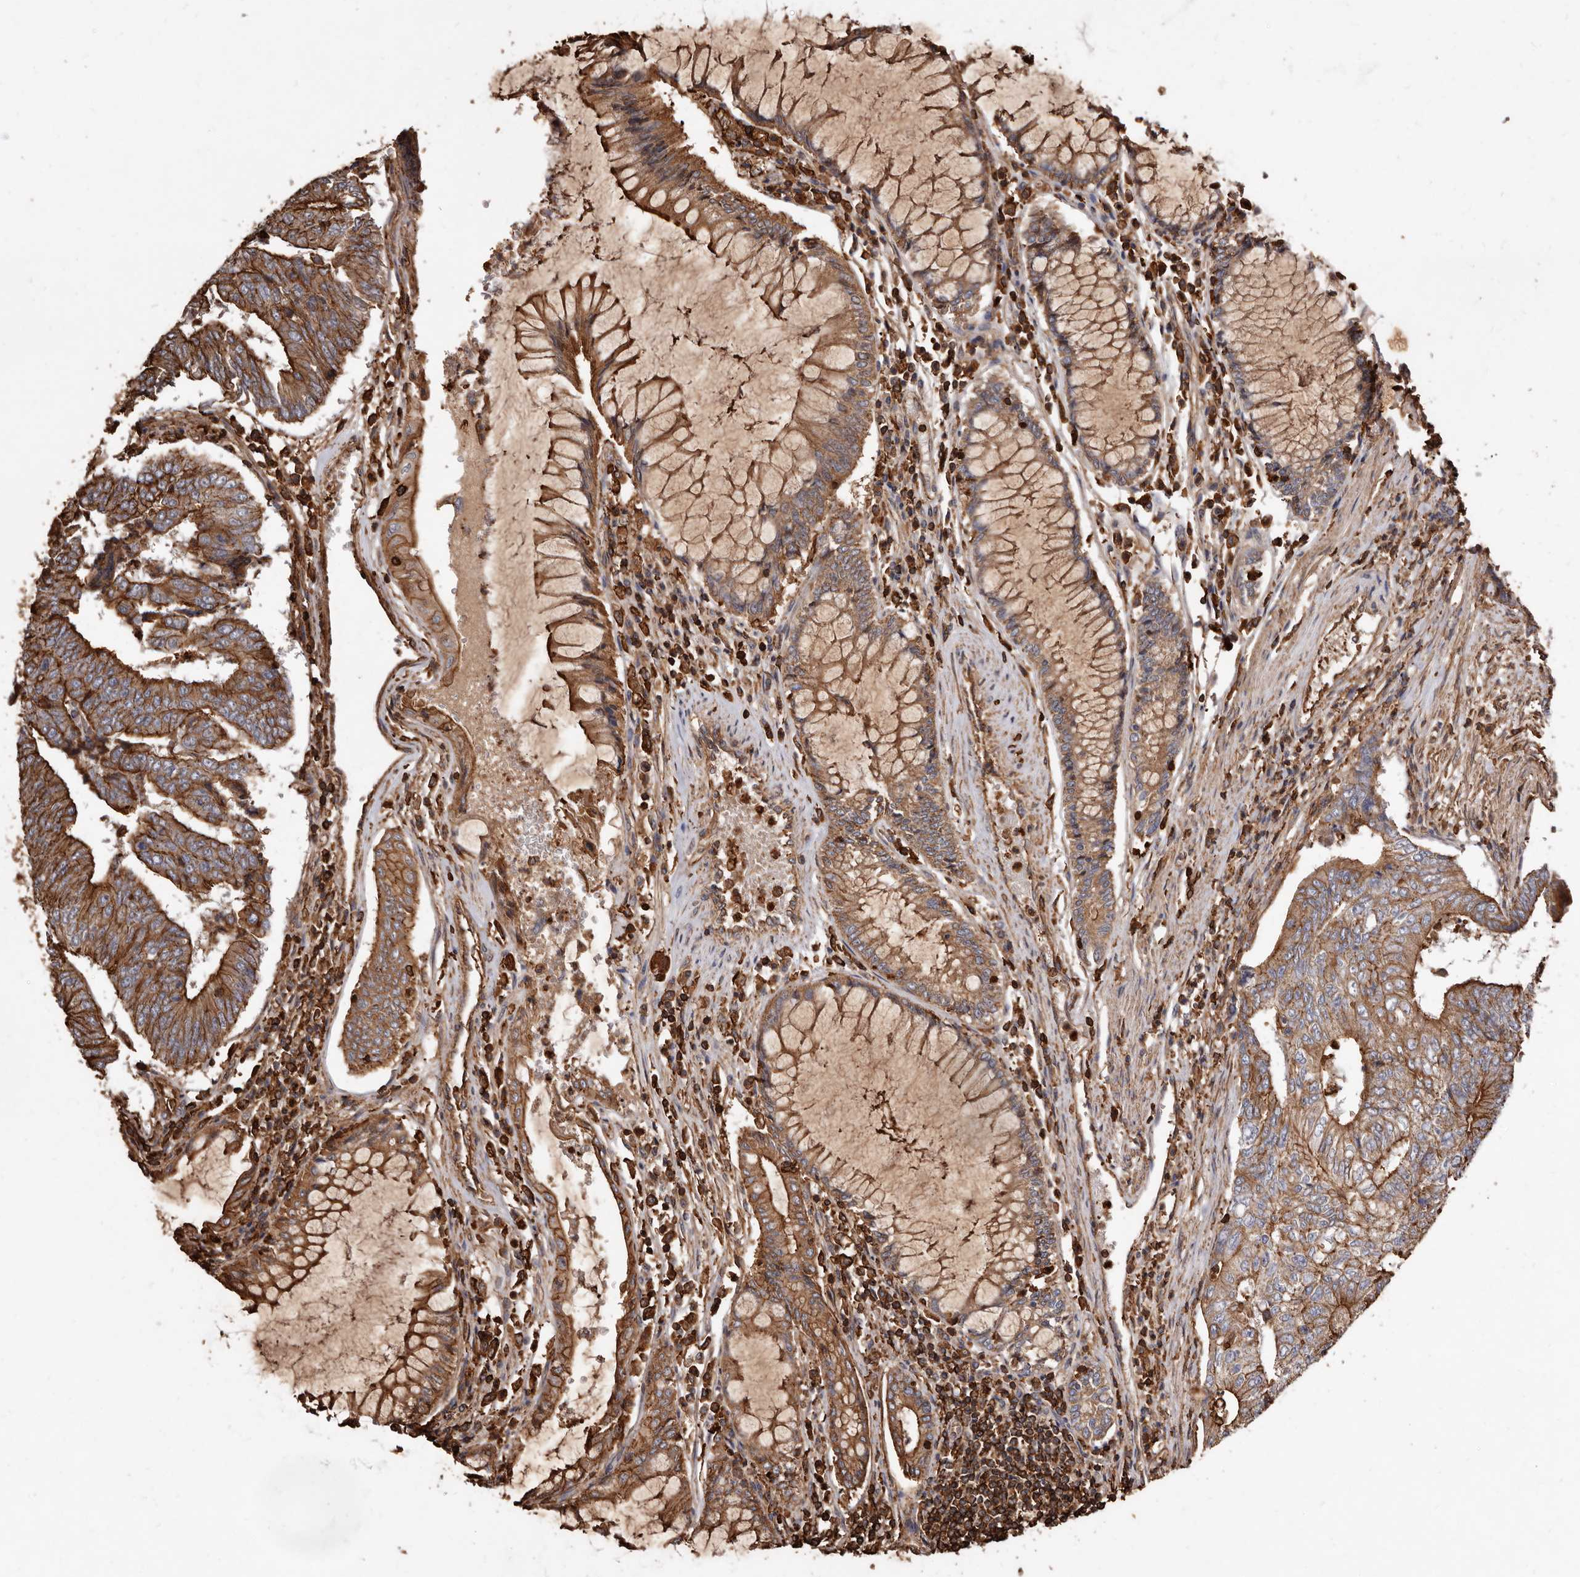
{"staining": {"intensity": "strong", "quantity": ">75%", "location": "cytoplasmic/membranous"}, "tissue": "colorectal cancer", "cell_type": "Tumor cells", "image_type": "cancer", "snomed": [{"axis": "morphology", "description": "Adenocarcinoma, NOS"}, {"axis": "topography", "description": "Colon"}], "caption": "Protein staining of colorectal cancer (adenocarcinoma) tissue demonstrates strong cytoplasmic/membranous staining in approximately >75% of tumor cells.", "gene": "COQ8B", "patient": {"sex": "female", "age": 67}}